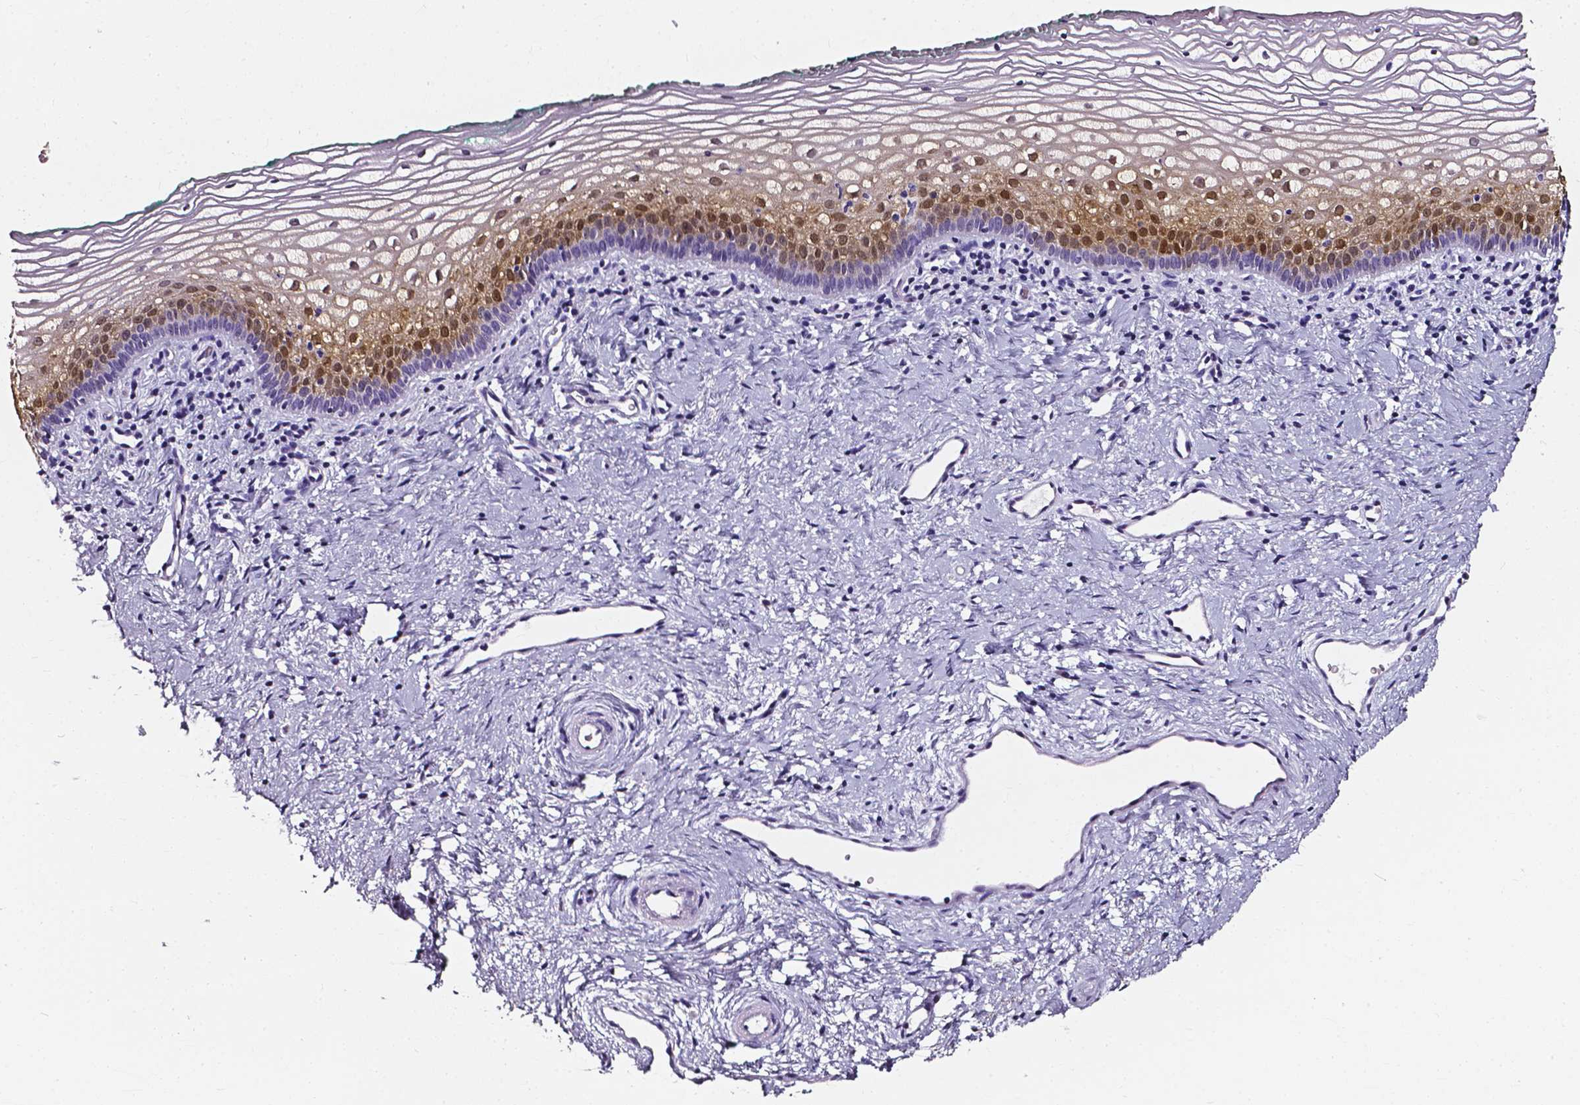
{"staining": {"intensity": "moderate", "quantity": "25%-75%", "location": "cytoplasmic/membranous,nuclear"}, "tissue": "vagina", "cell_type": "Squamous epithelial cells", "image_type": "normal", "snomed": [{"axis": "morphology", "description": "Normal tissue, NOS"}, {"axis": "topography", "description": "Vagina"}], "caption": "High-power microscopy captured an IHC micrograph of unremarkable vagina, revealing moderate cytoplasmic/membranous,nuclear positivity in about 25%-75% of squamous epithelial cells. (Brightfield microscopy of DAB IHC at high magnification).", "gene": "AKR1B10", "patient": {"sex": "female", "age": 44}}